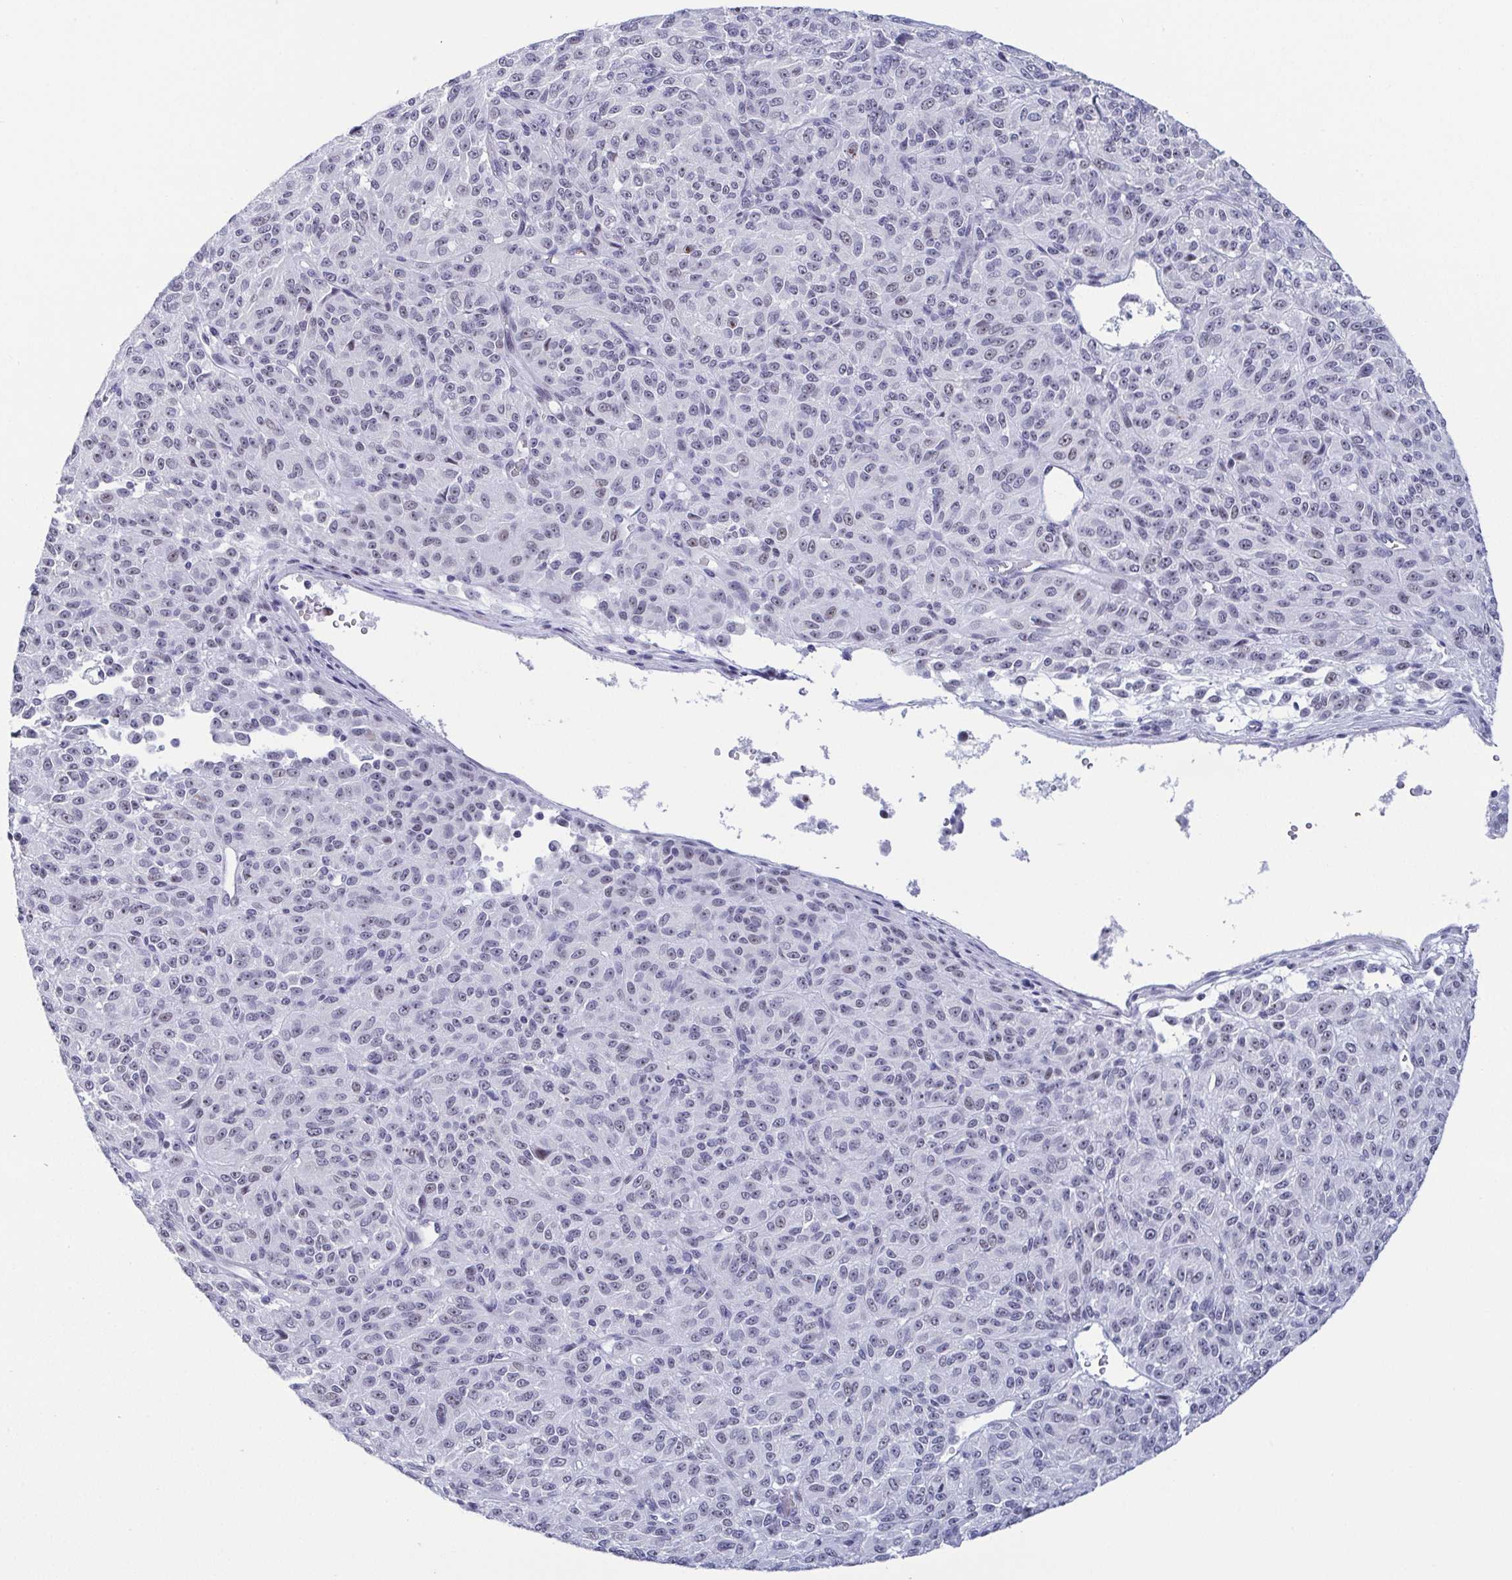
{"staining": {"intensity": "moderate", "quantity": "<25%", "location": "nuclear"}, "tissue": "melanoma", "cell_type": "Tumor cells", "image_type": "cancer", "snomed": [{"axis": "morphology", "description": "Malignant melanoma, Metastatic site"}, {"axis": "topography", "description": "Brain"}], "caption": "IHC of melanoma exhibits low levels of moderate nuclear positivity in about <25% of tumor cells.", "gene": "BZW1", "patient": {"sex": "female", "age": 56}}